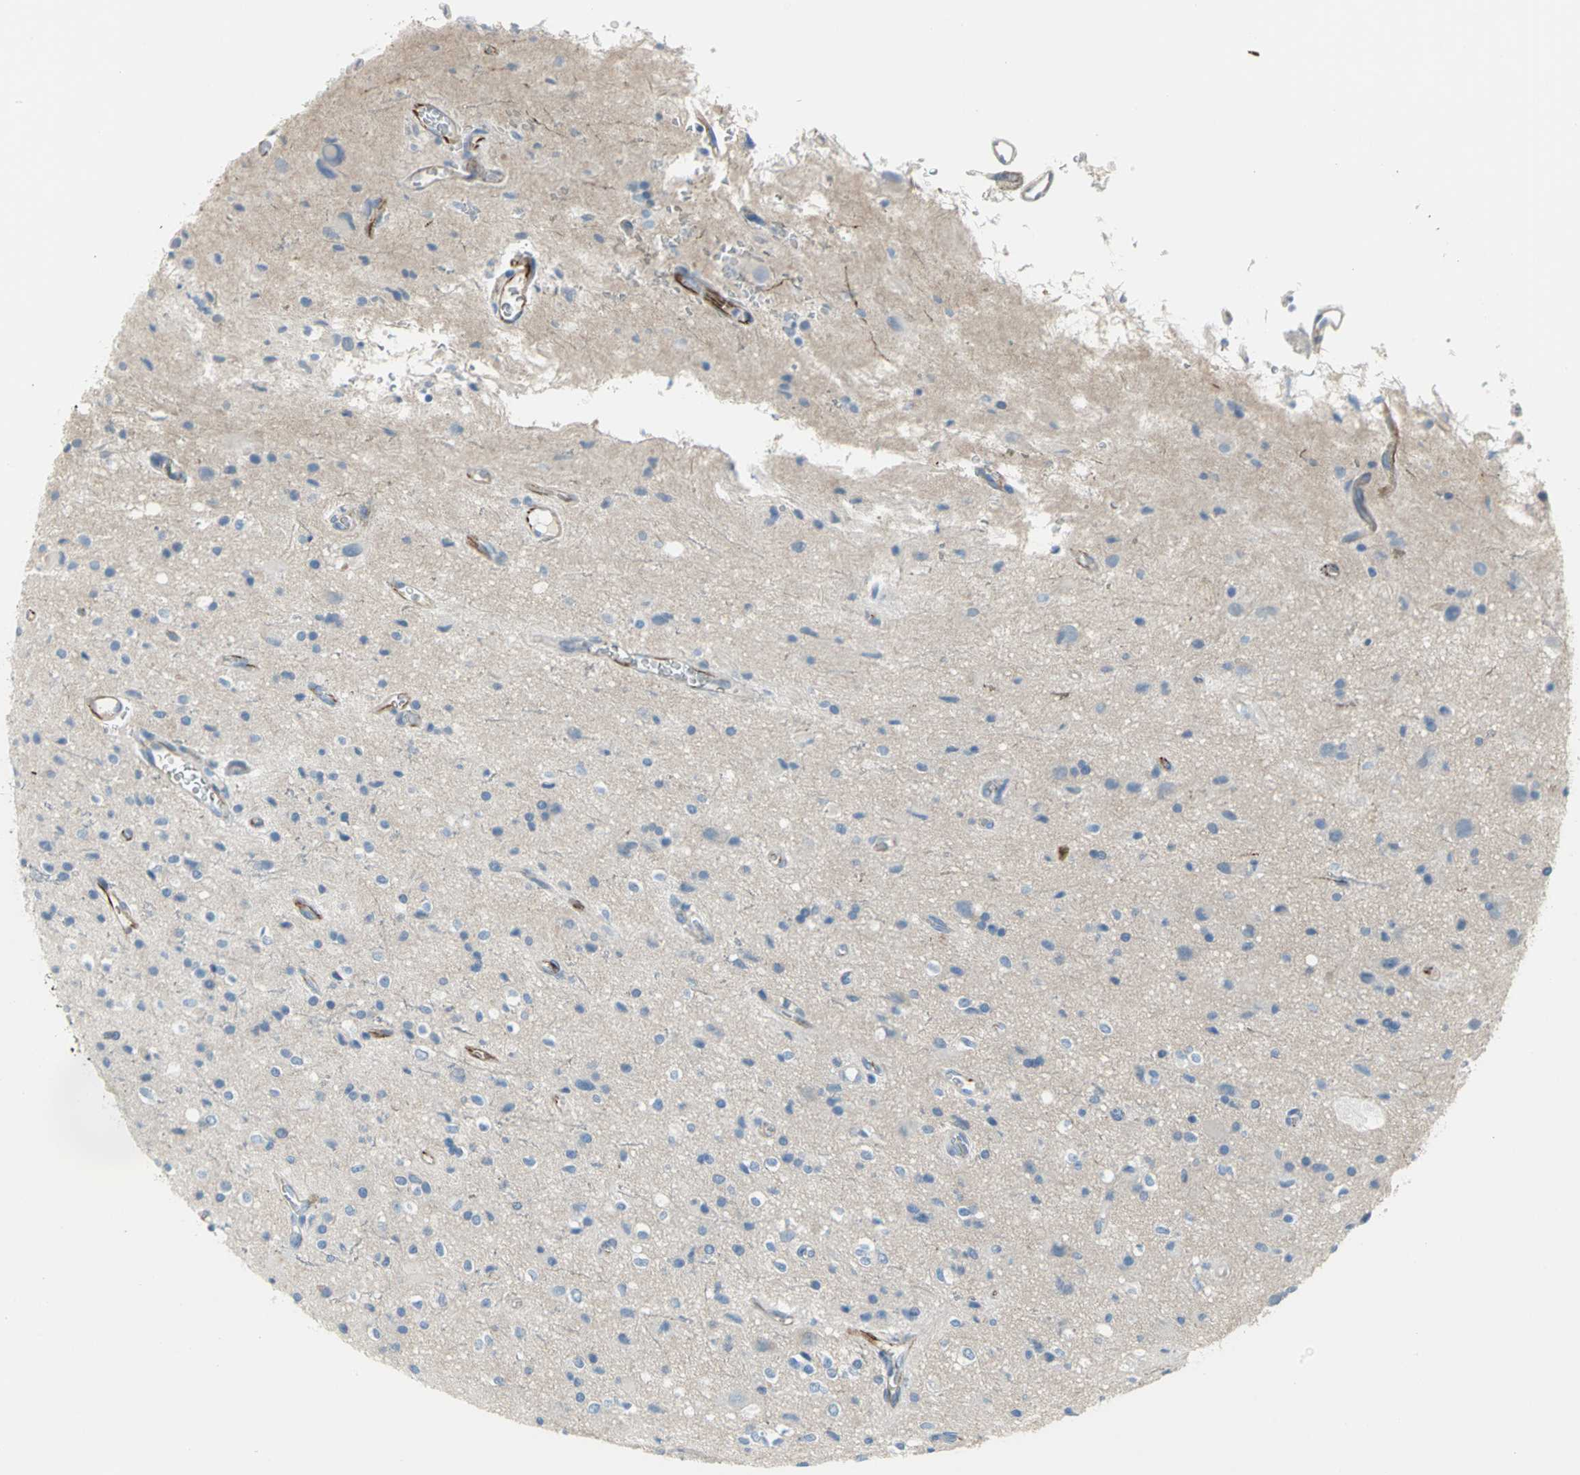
{"staining": {"intensity": "negative", "quantity": "none", "location": "none"}, "tissue": "glioma", "cell_type": "Tumor cells", "image_type": "cancer", "snomed": [{"axis": "morphology", "description": "Glioma, malignant, High grade"}, {"axis": "topography", "description": "Brain"}], "caption": "A histopathology image of human malignant high-grade glioma is negative for staining in tumor cells. Brightfield microscopy of immunohistochemistry (IHC) stained with DAB (brown) and hematoxylin (blue), captured at high magnification.", "gene": "ALOX15", "patient": {"sex": "male", "age": 47}}